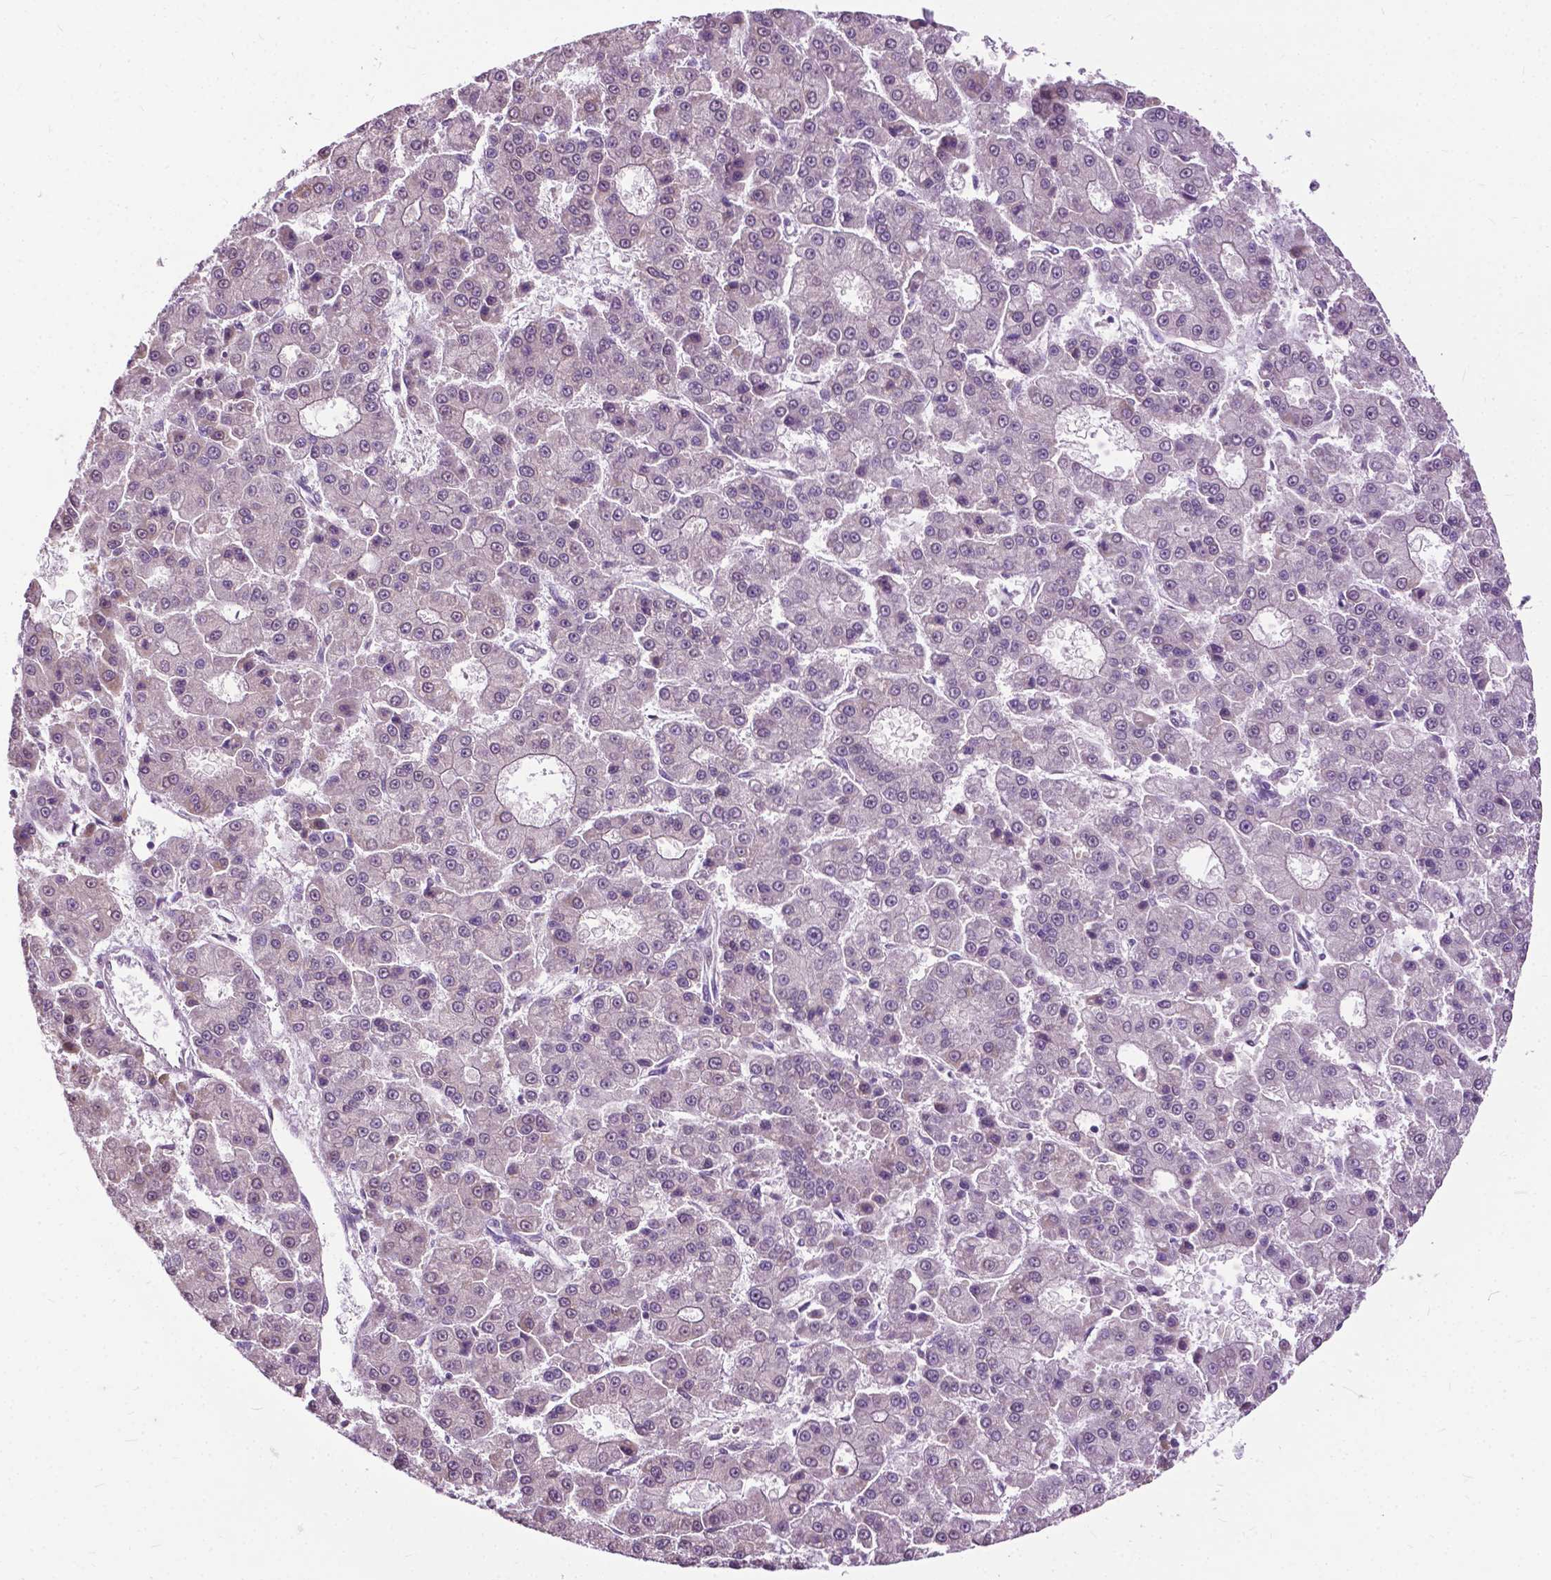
{"staining": {"intensity": "negative", "quantity": "none", "location": "none"}, "tissue": "liver cancer", "cell_type": "Tumor cells", "image_type": "cancer", "snomed": [{"axis": "morphology", "description": "Carcinoma, Hepatocellular, NOS"}, {"axis": "topography", "description": "Liver"}], "caption": "High magnification brightfield microscopy of liver hepatocellular carcinoma stained with DAB (brown) and counterstained with hematoxylin (blue): tumor cells show no significant staining.", "gene": "TTC9B", "patient": {"sex": "male", "age": 70}}